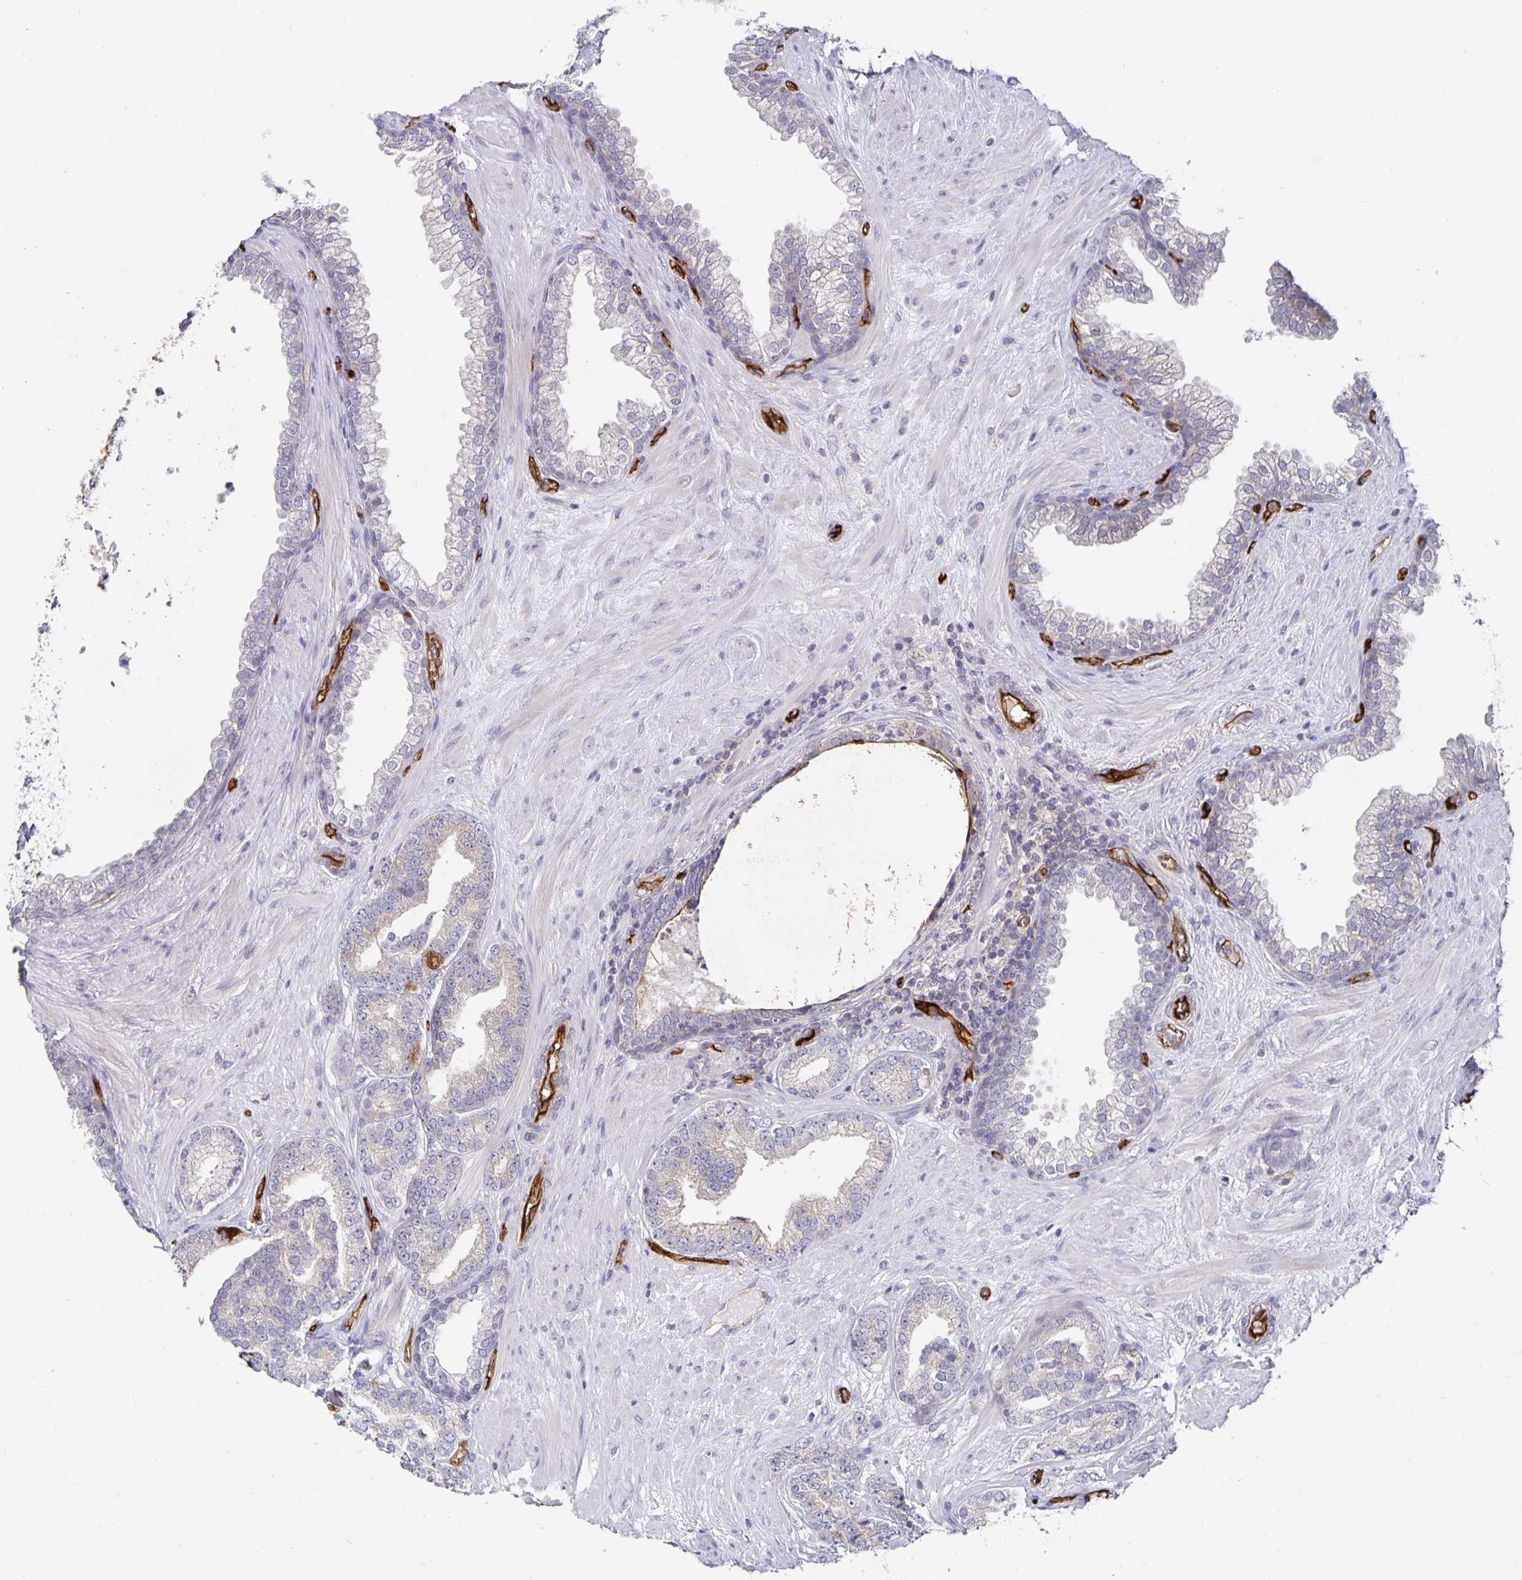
{"staining": {"intensity": "negative", "quantity": "none", "location": "none"}, "tissue": "prostate cancer", "cell_type": "Tumor cells", "image_type": "cancer", "snomed": [{"axis": "morphology", "description": "Adenocarcinoma, High grade"}, {"axis": "topography", "description": "Prostate"}], "caption": "Prostate cancer (high-grade adenocarcinoma) was stained to show a protein in brown. There is no significant staining in tumor cells.", "gene": "PODXL", "patient": {"sex": "male", "age": 62}}